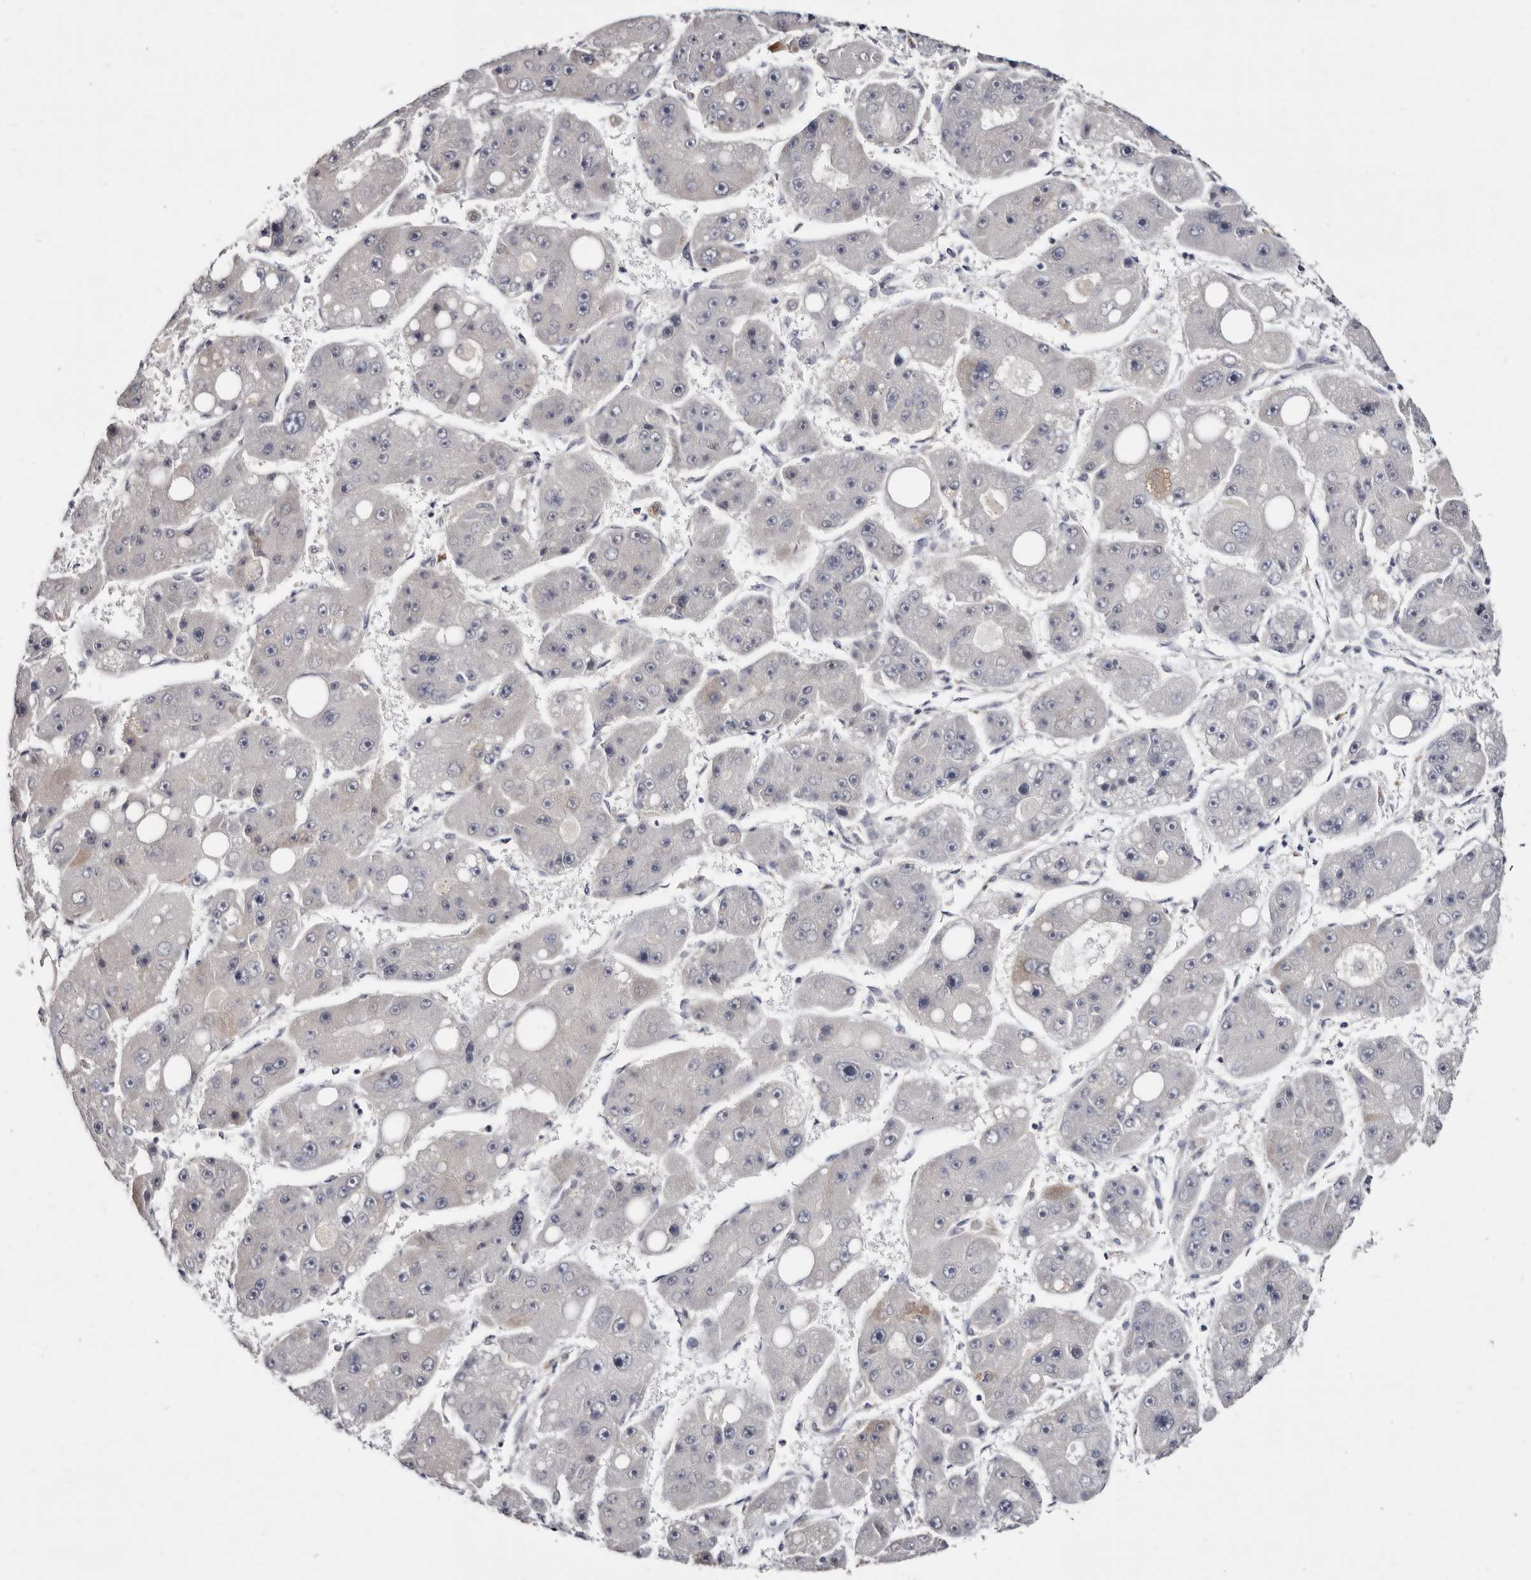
{"staining": {"intensity": "negative", "quantity": "none", "location": "none"}, "tissue": "liver cancer", "cell_type": "Tumor cells", "image_type": "cancer", "snomed": [{"axis": "morphology", "description": "Carcinoma, Hepatocellular, NOS"}, {"axis": "topography", "description": "Liver"}], "caption": "An image of human liver hepatocellular carcinoma is negative for staining in tumor cells.", "gene": "KLHL4", "patient": {"sex": "female", "age": 61}}